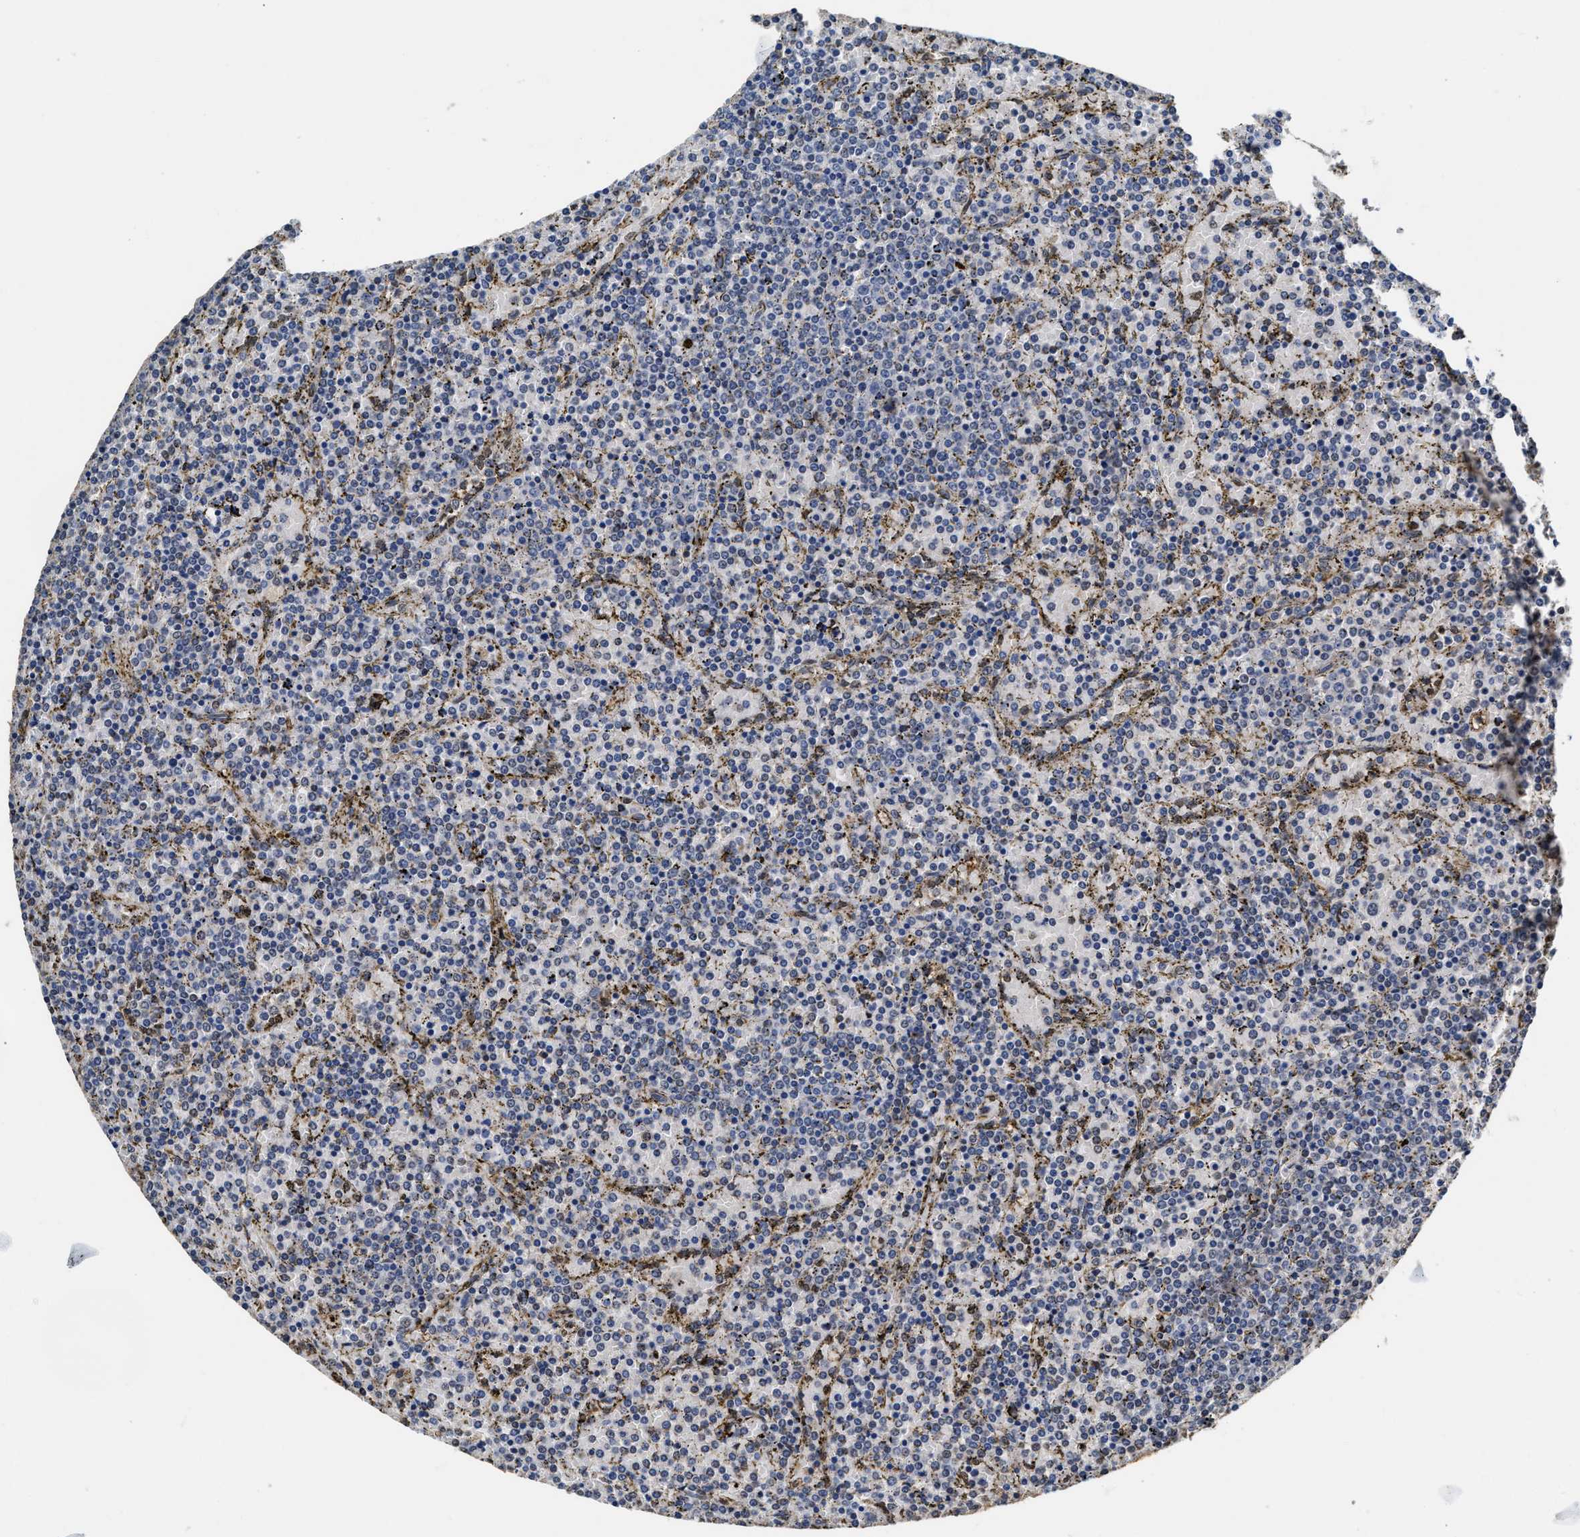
{"staining": {"intensity": "negative", "quantity": "none", "location": "none"}, "tissue": "lymphoma", "cell_type": "Tumor cells", "image_type": "cancer", "snomed": [{"axis": "morphology", "description": "Malignant lymphoma, non-Hodgkin's type, Low grade"}, {"axis": "topography", "description": "Spleen"}], "caption": "Immunohistochemical staining of low-grade malignant lymphoma, non-Hodgkin's type demonstrates no significant staining in tumor cells.", "gene": "YWHAE", "patient": {"sex": "female", "age": 77}}